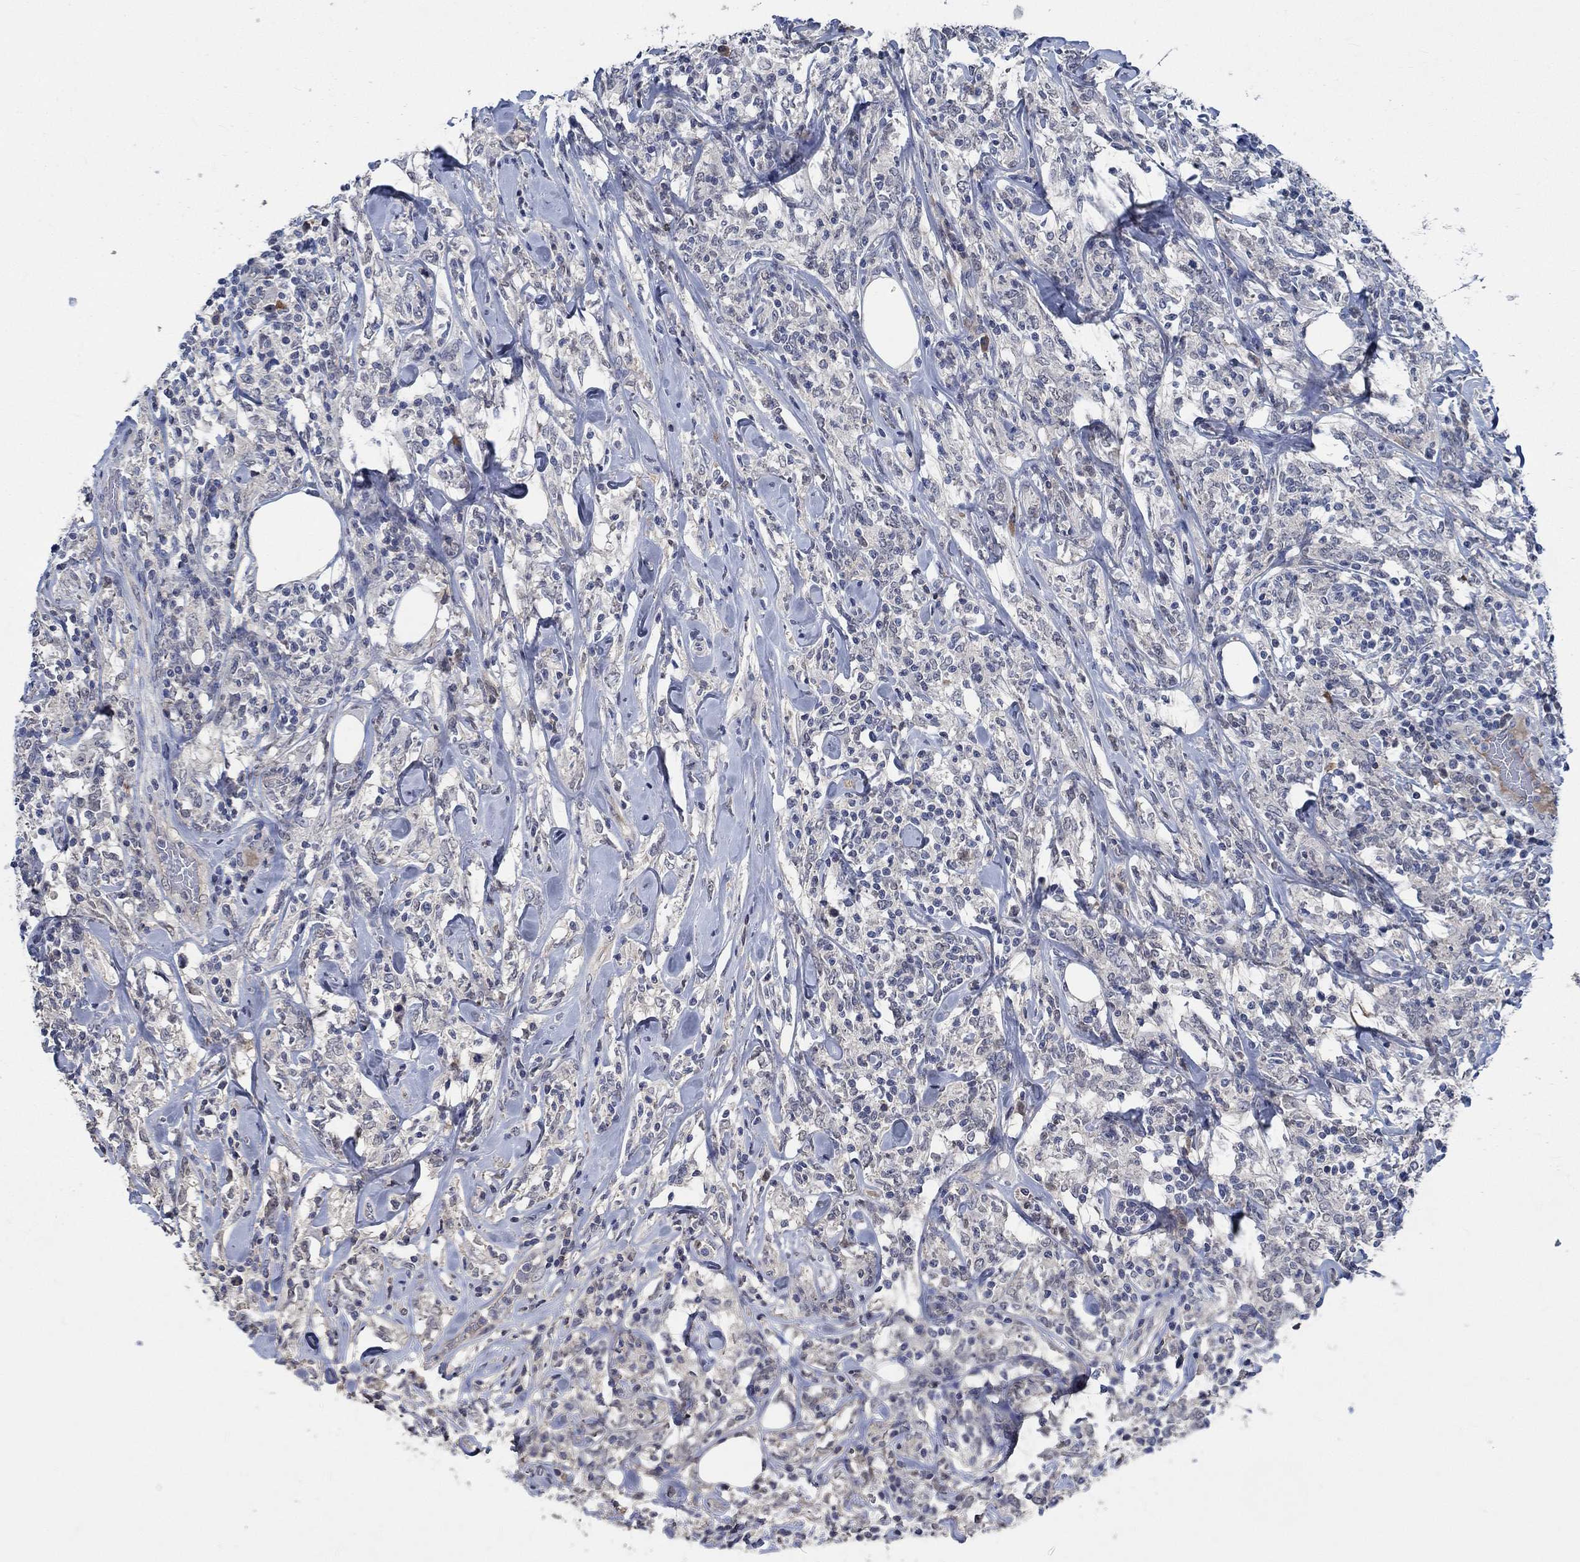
{"staining": {"intensity": "negative", "quantity": "none", "location": "none"}, "tissue": "lymphoma", "cell_type": "Tumor cells", "image_type": "cancer", "snomed": [{"axis": "morphology", "description": "Malignant lymphoma, non-Hodgkin's type, High grade"}, {"axis": "topography", "description": "Lymph node"}], "caption": "The histopathology image displays no staining of tumor cells in high-grade malignant lymphoma, non-Hodgkin's type. The staining was performed using DAB (3,3'-diaminobenzidine) to visualize the protein expression in brown, while the nuclei were stained in blue with hematoxylin (Magnification: 20x).", "gene": "OBSCN", "patient": {"sex": "female", "age": 84}}